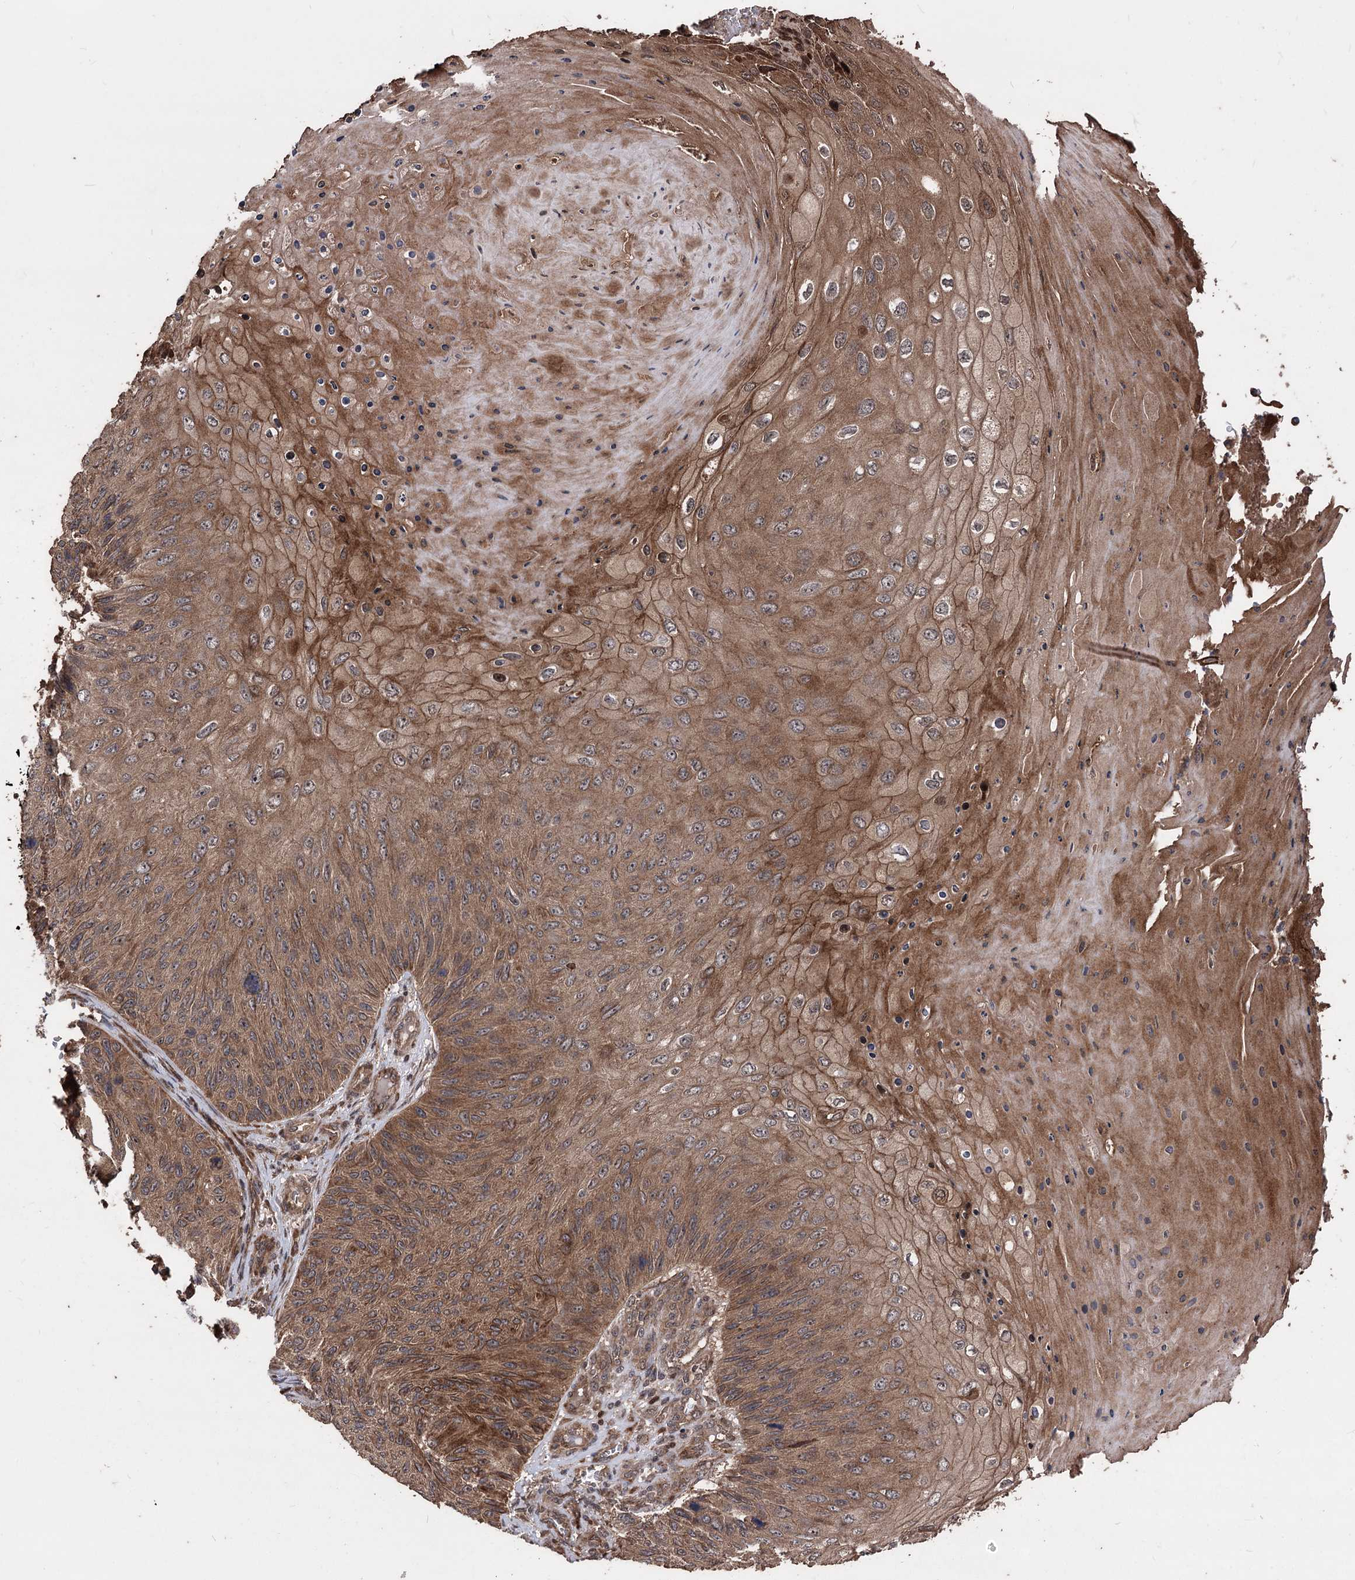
{"staining": {"intensity": "moderate", "quantity": ">75%", "location": "cytoplasmic/membranous"}, "tissue": "skin cancer", "cell_type": "Tumor cells", "image_type": "cancer", "snomed": [{"axis": "morphology", "description": "Squamous cell carcinoma, NOS"}, {"axis": "topography", "description": "Skin"}], "caption": "Skin cancer stained with immunohistochemistry demonstrates moderate cytoplasmic/membranous expression in approximately >75% of tumor cells.", "gene": "RASSF3", "patient": {"sex": "female", "age": 88}}